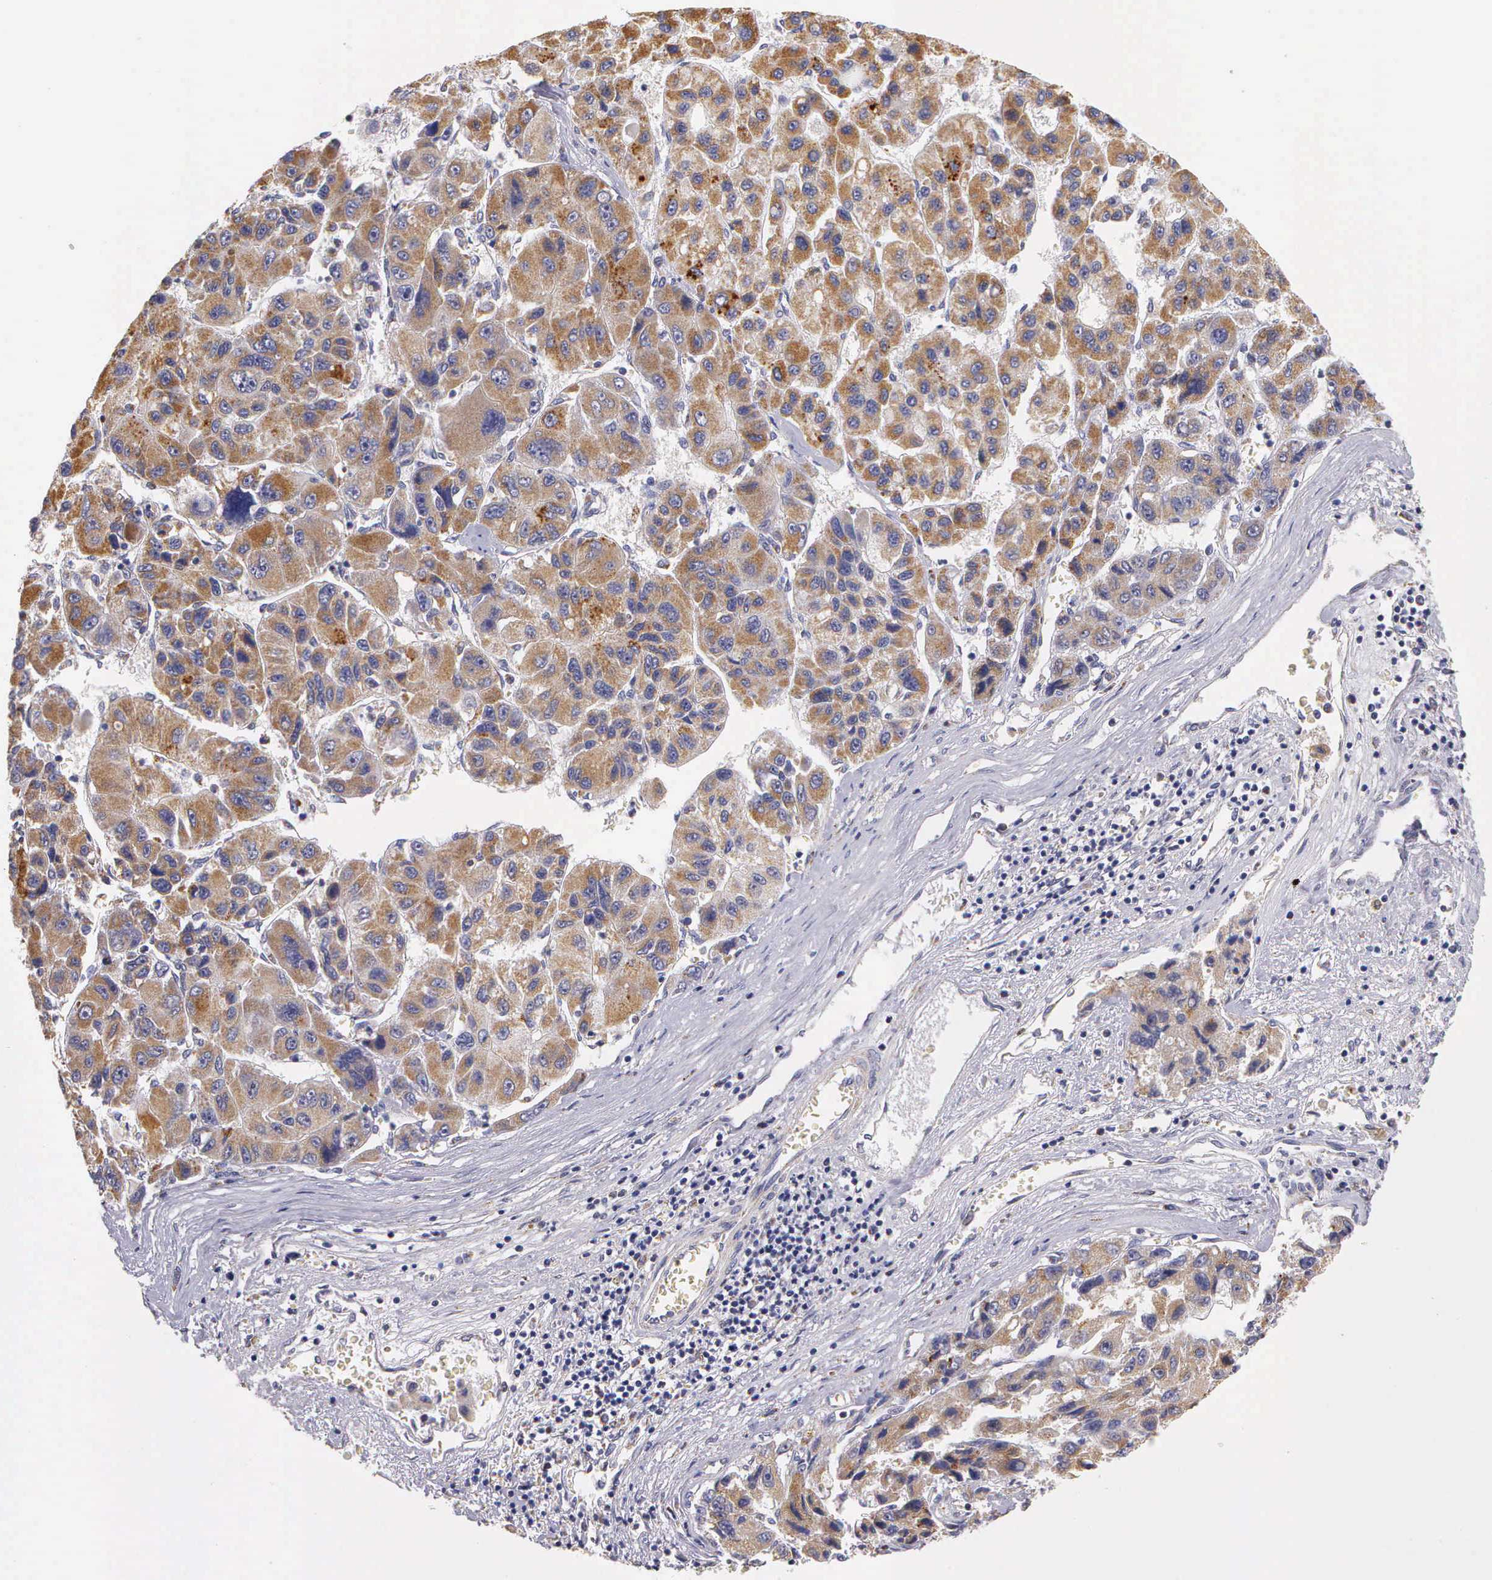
{"staining": {"intensity": "weak", "quantity": ">75%", "location": "cytoplasmic/membranous"}, "tissue": "liver cancer", "cell_type": "Tumor cells", "image_type": "cancer", "snomed": [{"axis": "morphology", "description": "Carcinoma, Hepatocellular, NOS"}, {"axis": "topography", "description": "Liver"}], "caption": "Protein expression analysis of human liver cancer reveals weak cytoplasmic/membranous positivity in approximately >75% of tumor cells. (Brightfield microscopy of DAB IHC at high magnification).", "gene": "ESR1", "patient": {"sex": "male", "age": 64}}